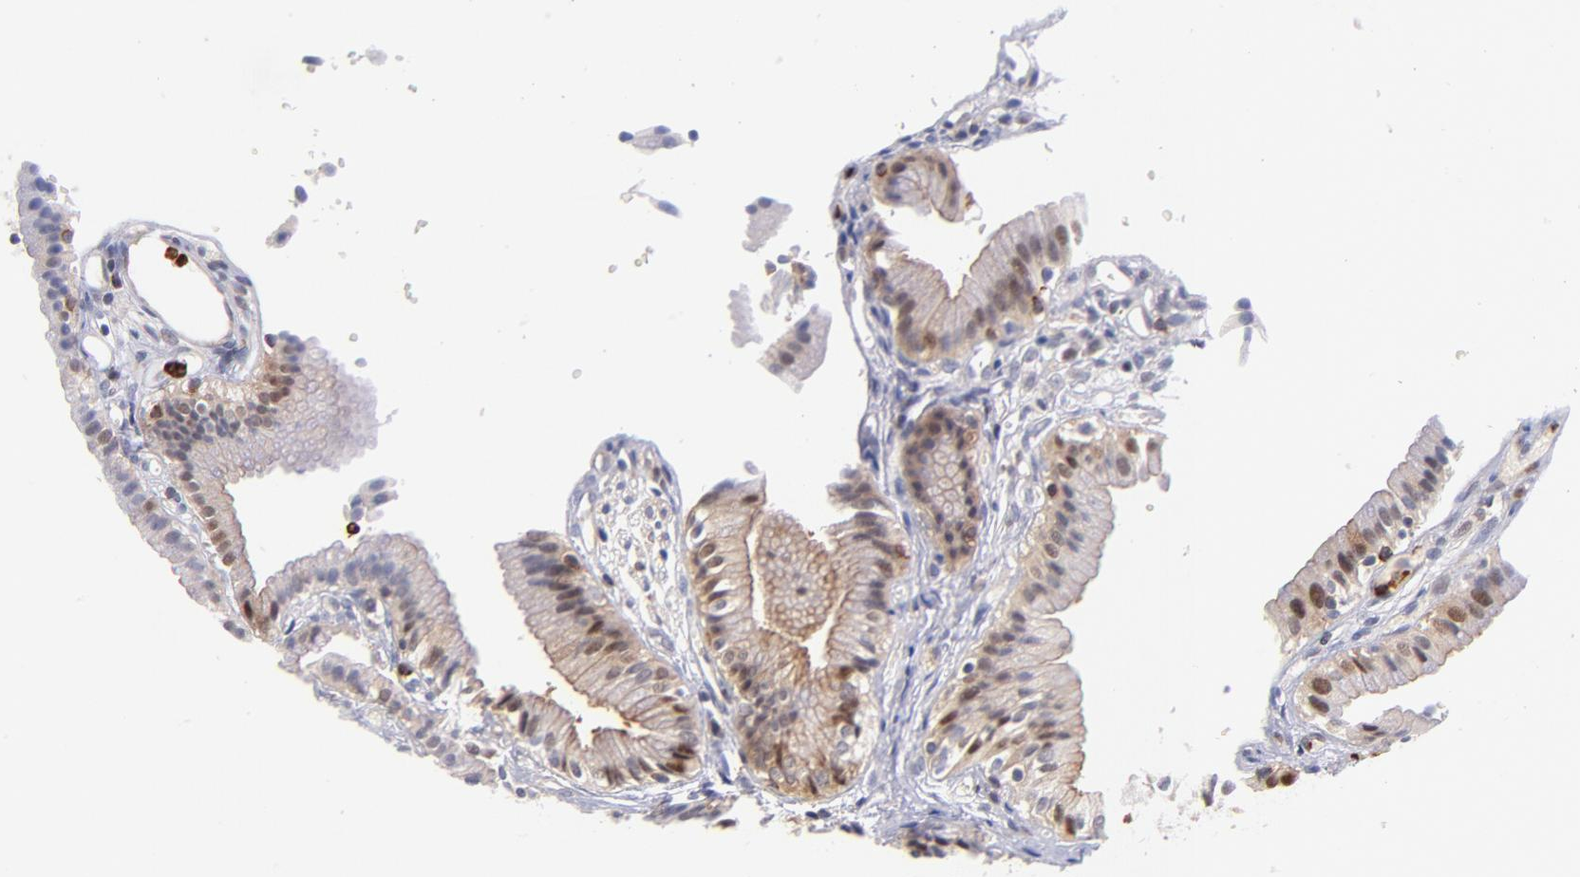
{"staining": {"intensity": "moderate", "quantity": ">75%", "location": "cytoplasmic/membranous,nuclear"}, "tissue": "gallbladder", "cell_type": "Glandular cells", "image_type": "normal", "snomed": [{"axis": "morphology", "description": "Normal tissue, NOS"}, {"axis": "topography", "description": "Gallbladder"}], "caption": "Immunohistochemical staining of benign gallbladder reveals moderate cytoplasmic/membranous,nuclear protein staining in approximately >75% of glandular cells.", "gene": "YWHAB", "patient": {"sex": "male", "age": 65}}